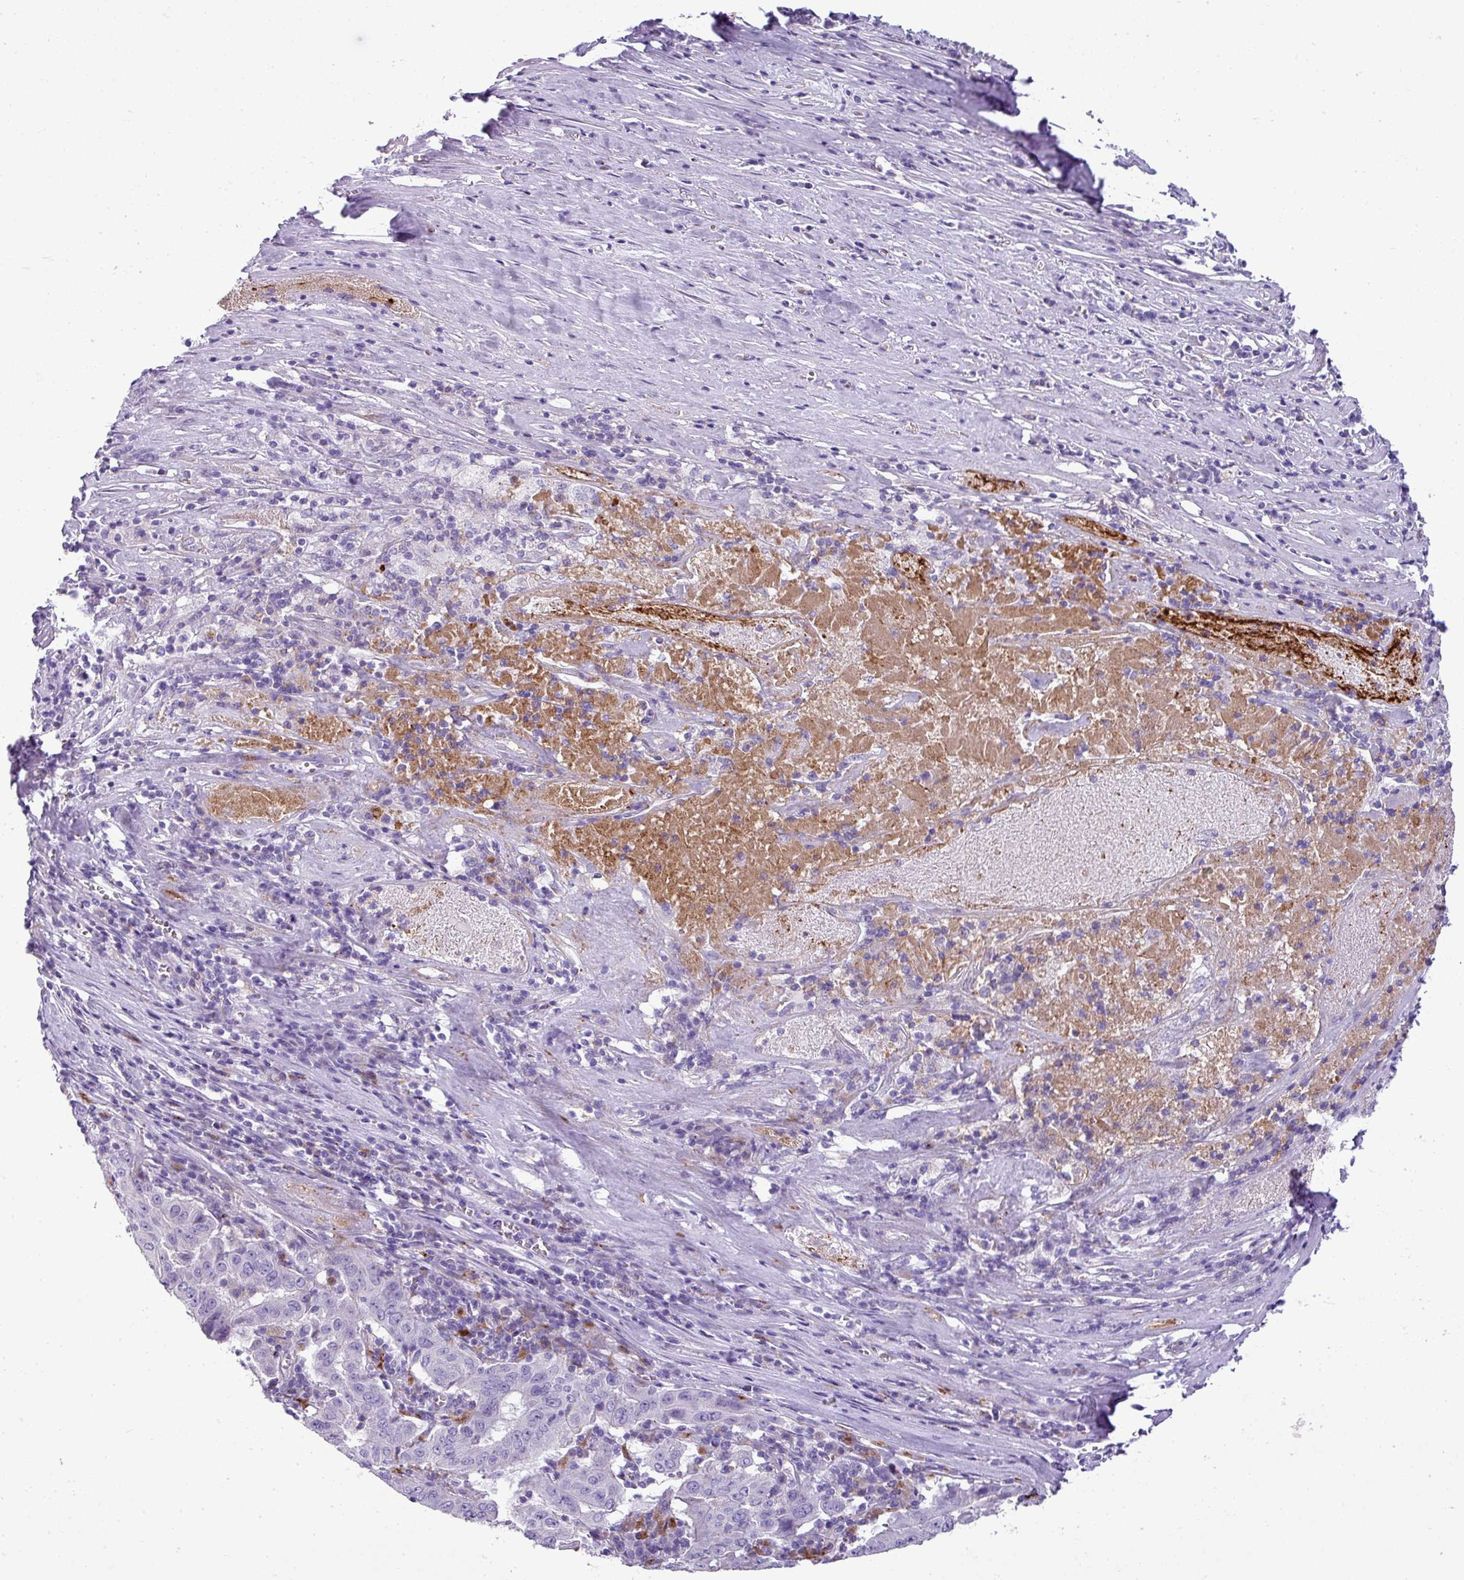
{"staining": {"intensity": "negative", "quantity": "none", "location": "none"}, "tissue": "pancreatic cancer", "cell_type": "Tumor cells", "image_type": "cancer", "snomed": [{"axis": "morphology", "description": "Adenocarcinoma, NOS"}, {"axis": "topography", "description": "Pancreas"}], "caption": "The immunohistochemistry (IHC) image has no significant staining in tumor cells of adenocarcinoma (pancreatic) tissue. (Immunohistochemistry, brightfield microscopy, high magnification).", "gene": "ZNF568", "patient": {"sex": "male", "age": 63}}